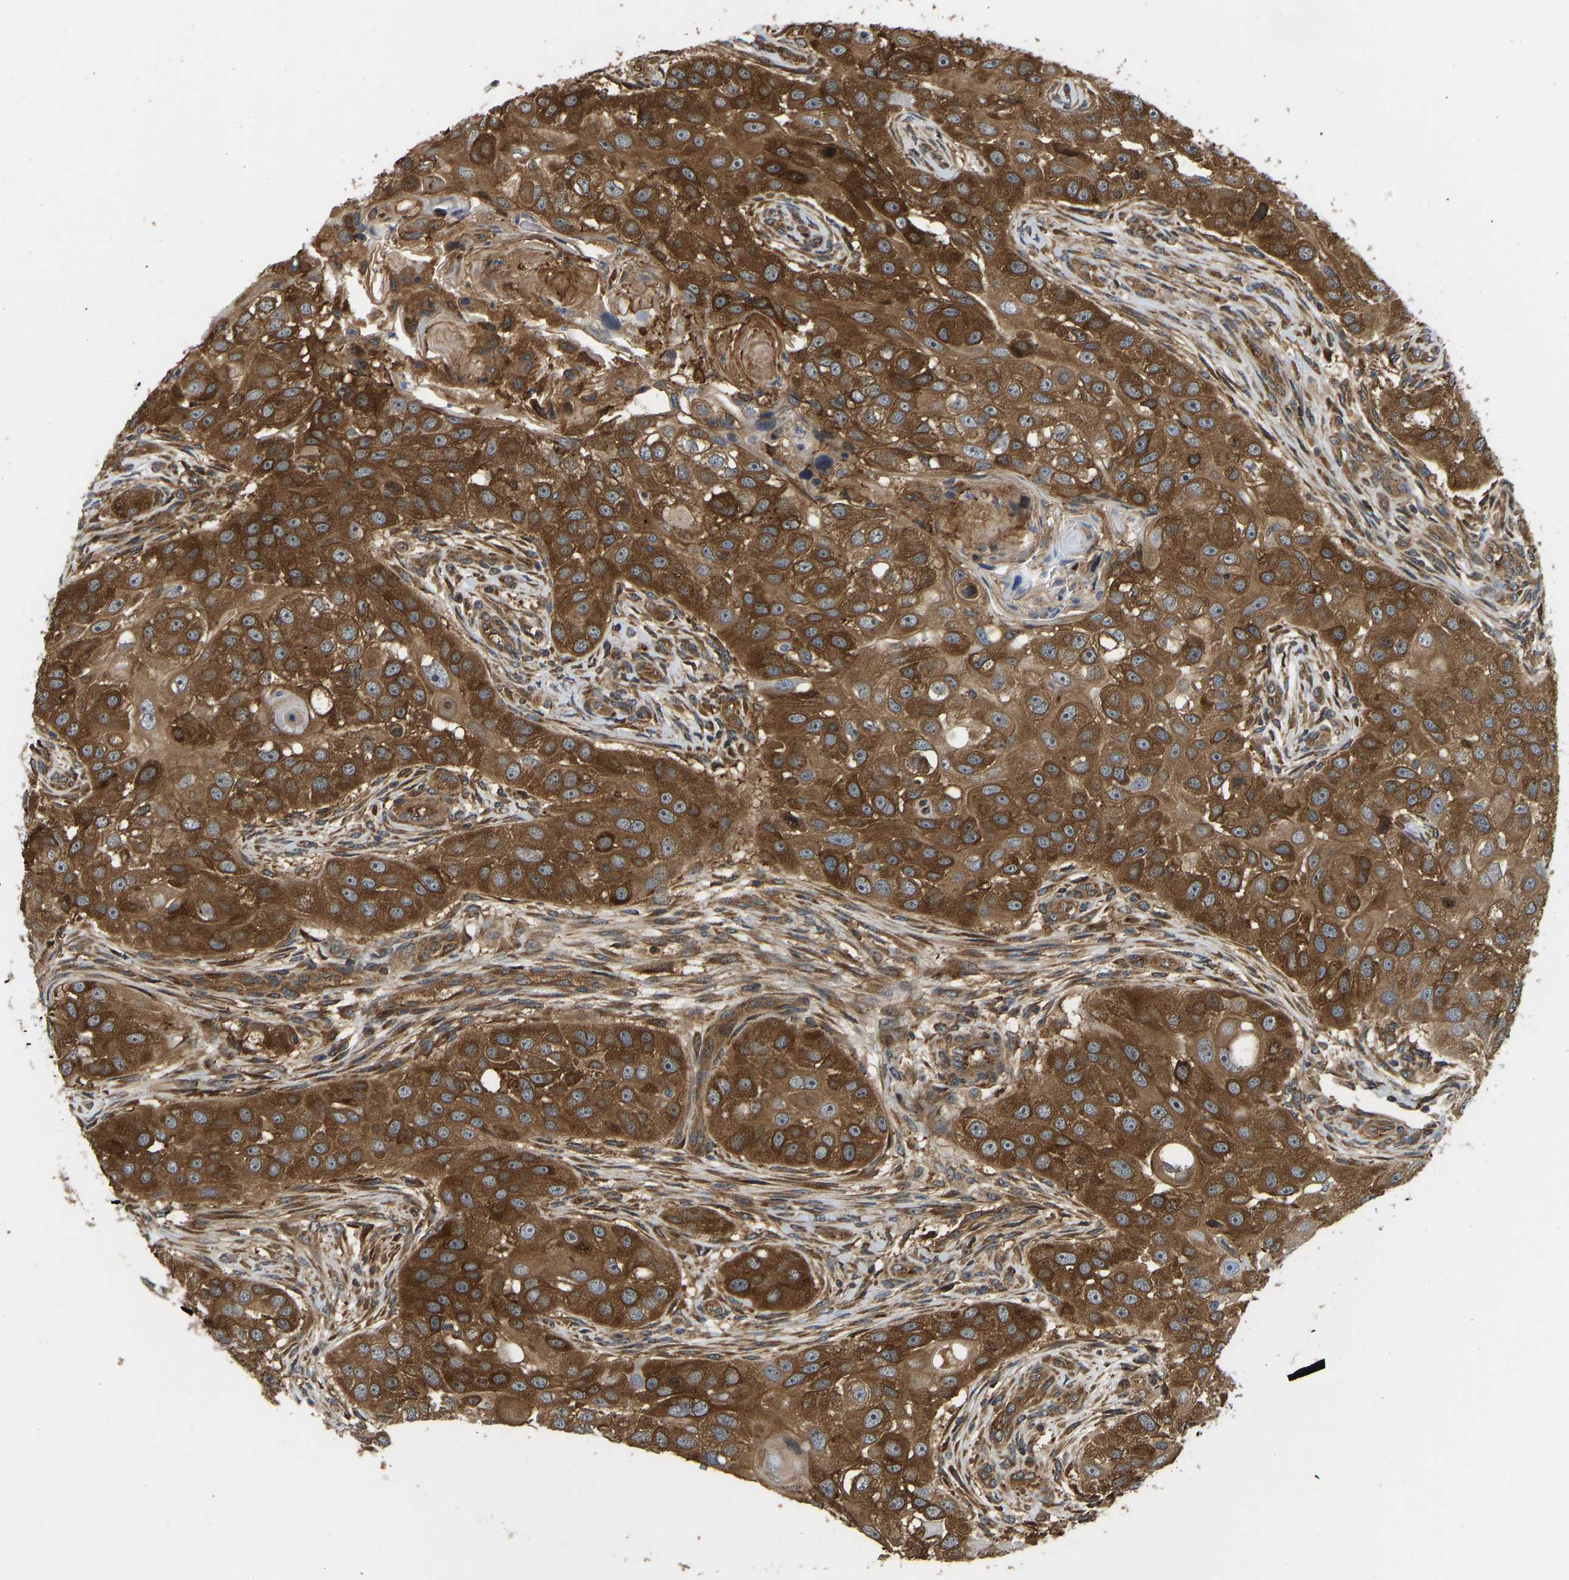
{"staining": {"intensity": "moderate", "quantity": ">75%", "location": "cytoplasmic/membranous"}, "tissue": "head and neck cancer", "cell_type": "Tumor cells", "image_type": "cancer", "snomed": [{"axis": "morphology", "description": "Normal tissue, NOS"}, {"axis": "morphology", "description": "Squamous cell carcinoma, NOS"}, {"axis": "topography", "description": "Skeletal muscle"}, {"axis": "topography", "description": "Head-Neck"}], "caption": "Immunohistochemical staining of human head and neck cancer (squamous cell carcinoma) exhibits medium levels of moderate cytoplasmic/membranous positivity in about >75% of tumor cells.", "gene": "RASGRF2", "patient": {"sex": "male", "age": 51}}